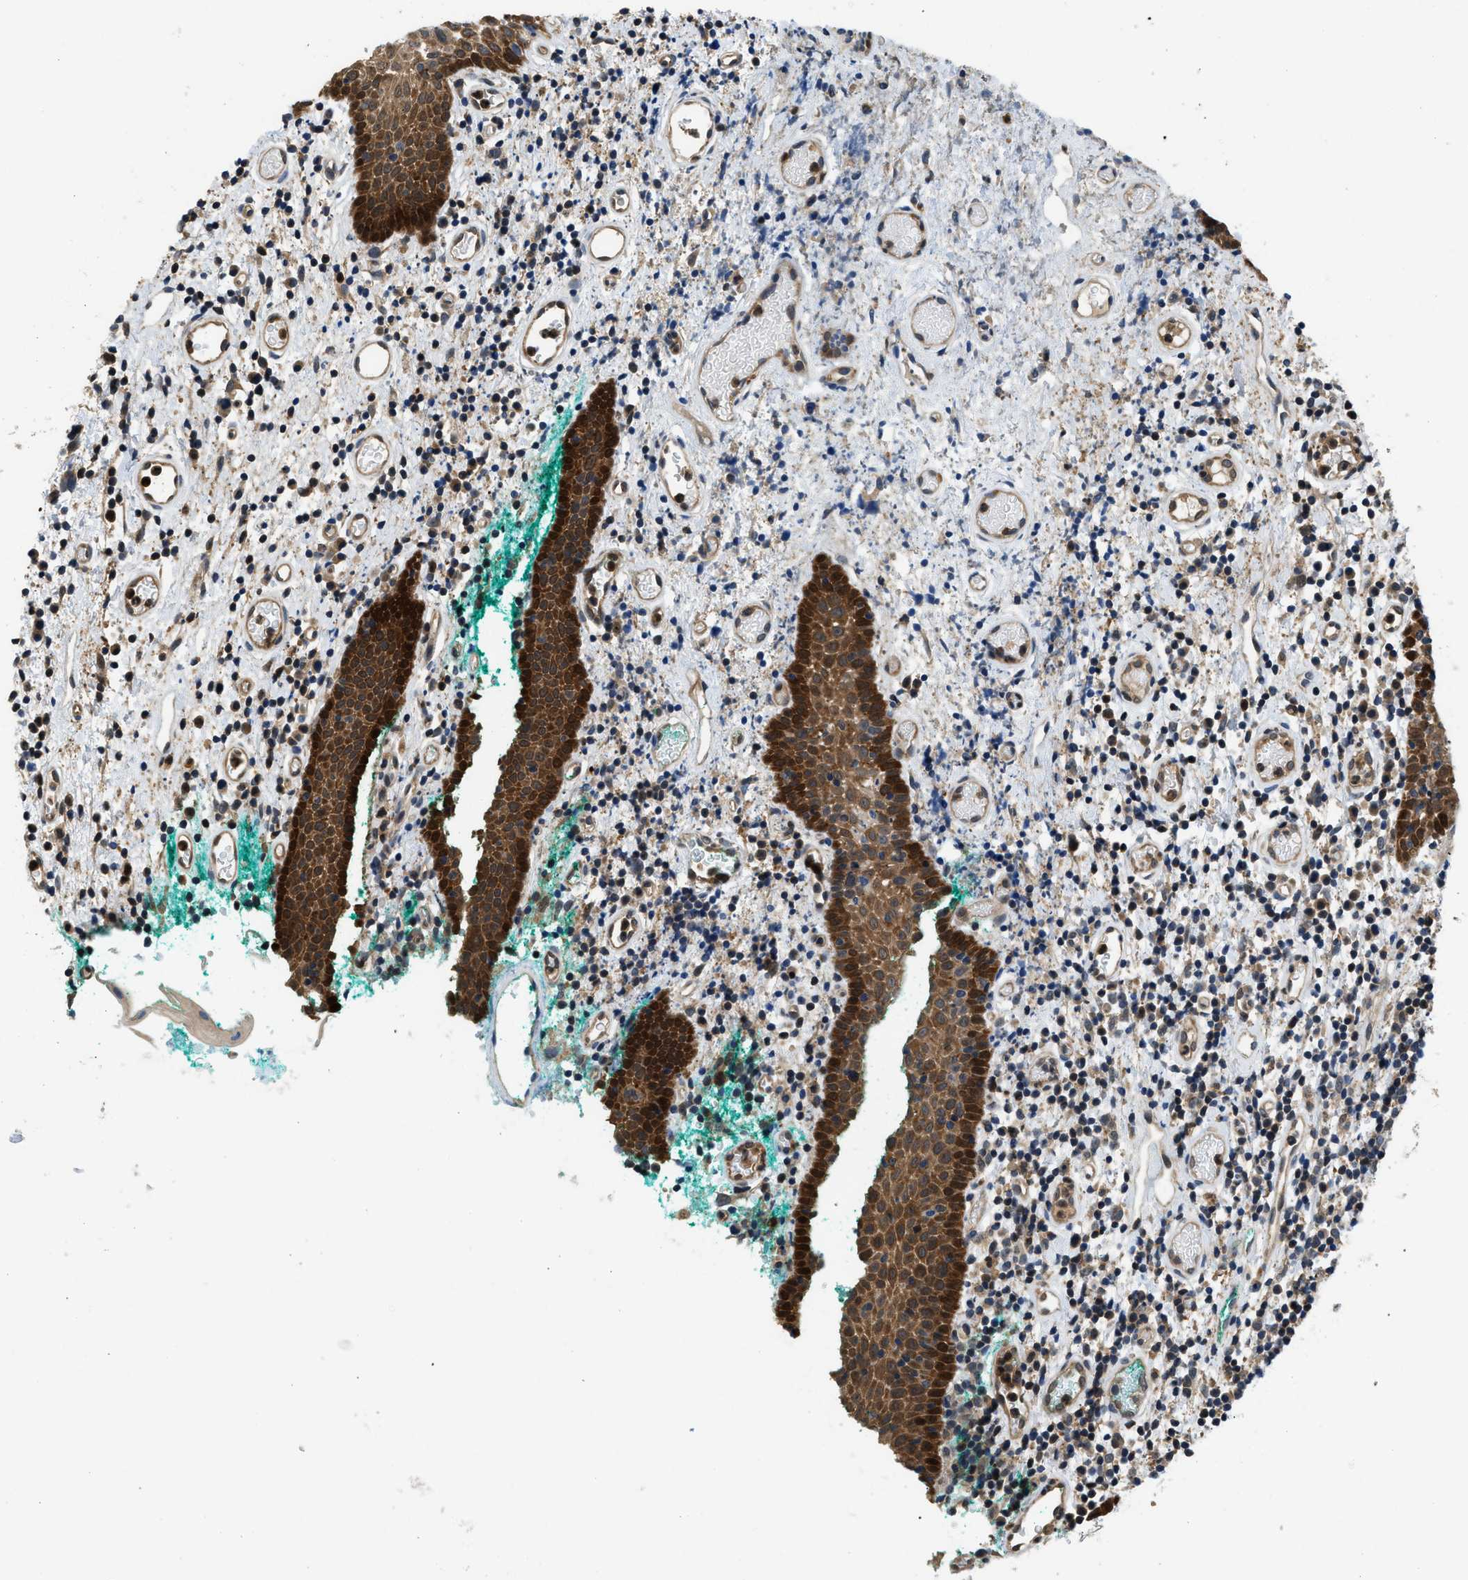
{"staining": {"intensity": "moderate", "quantity": ">75%", "location": "cytoplasmic/membranous"}, "tissue": "oral mucosa", "cell_type": "Squamous epithelial cells", "image_type": "normal", "snomed": [{"axis": "morphology", "description": "Normal tissue, NOS"}, {"axis": "morphology", "description": "Squamous cell carcinoma, NOS"}, {"axis": "topography", "description": "Oral tissue"}, {"axis": "topography", "description": "Salivary gland"}, {"axis": "topography", "description": "Head-Neck"}], "caption": "A high-resolution micrograph shows immunohistochemistry staining of unremarkable oral mucosa, which exhibits moderate cytoplasmic/membranous positivity in approximately >75% of squamous epithelial cells. (Stains: DAB (3,3'-diaminobenzidine) in brown, nuclei in blue, Microscopy: brightfield microscopy at high magnification).", "gene": "GPR31", "patient": {"sex": "female", "age": 62}}